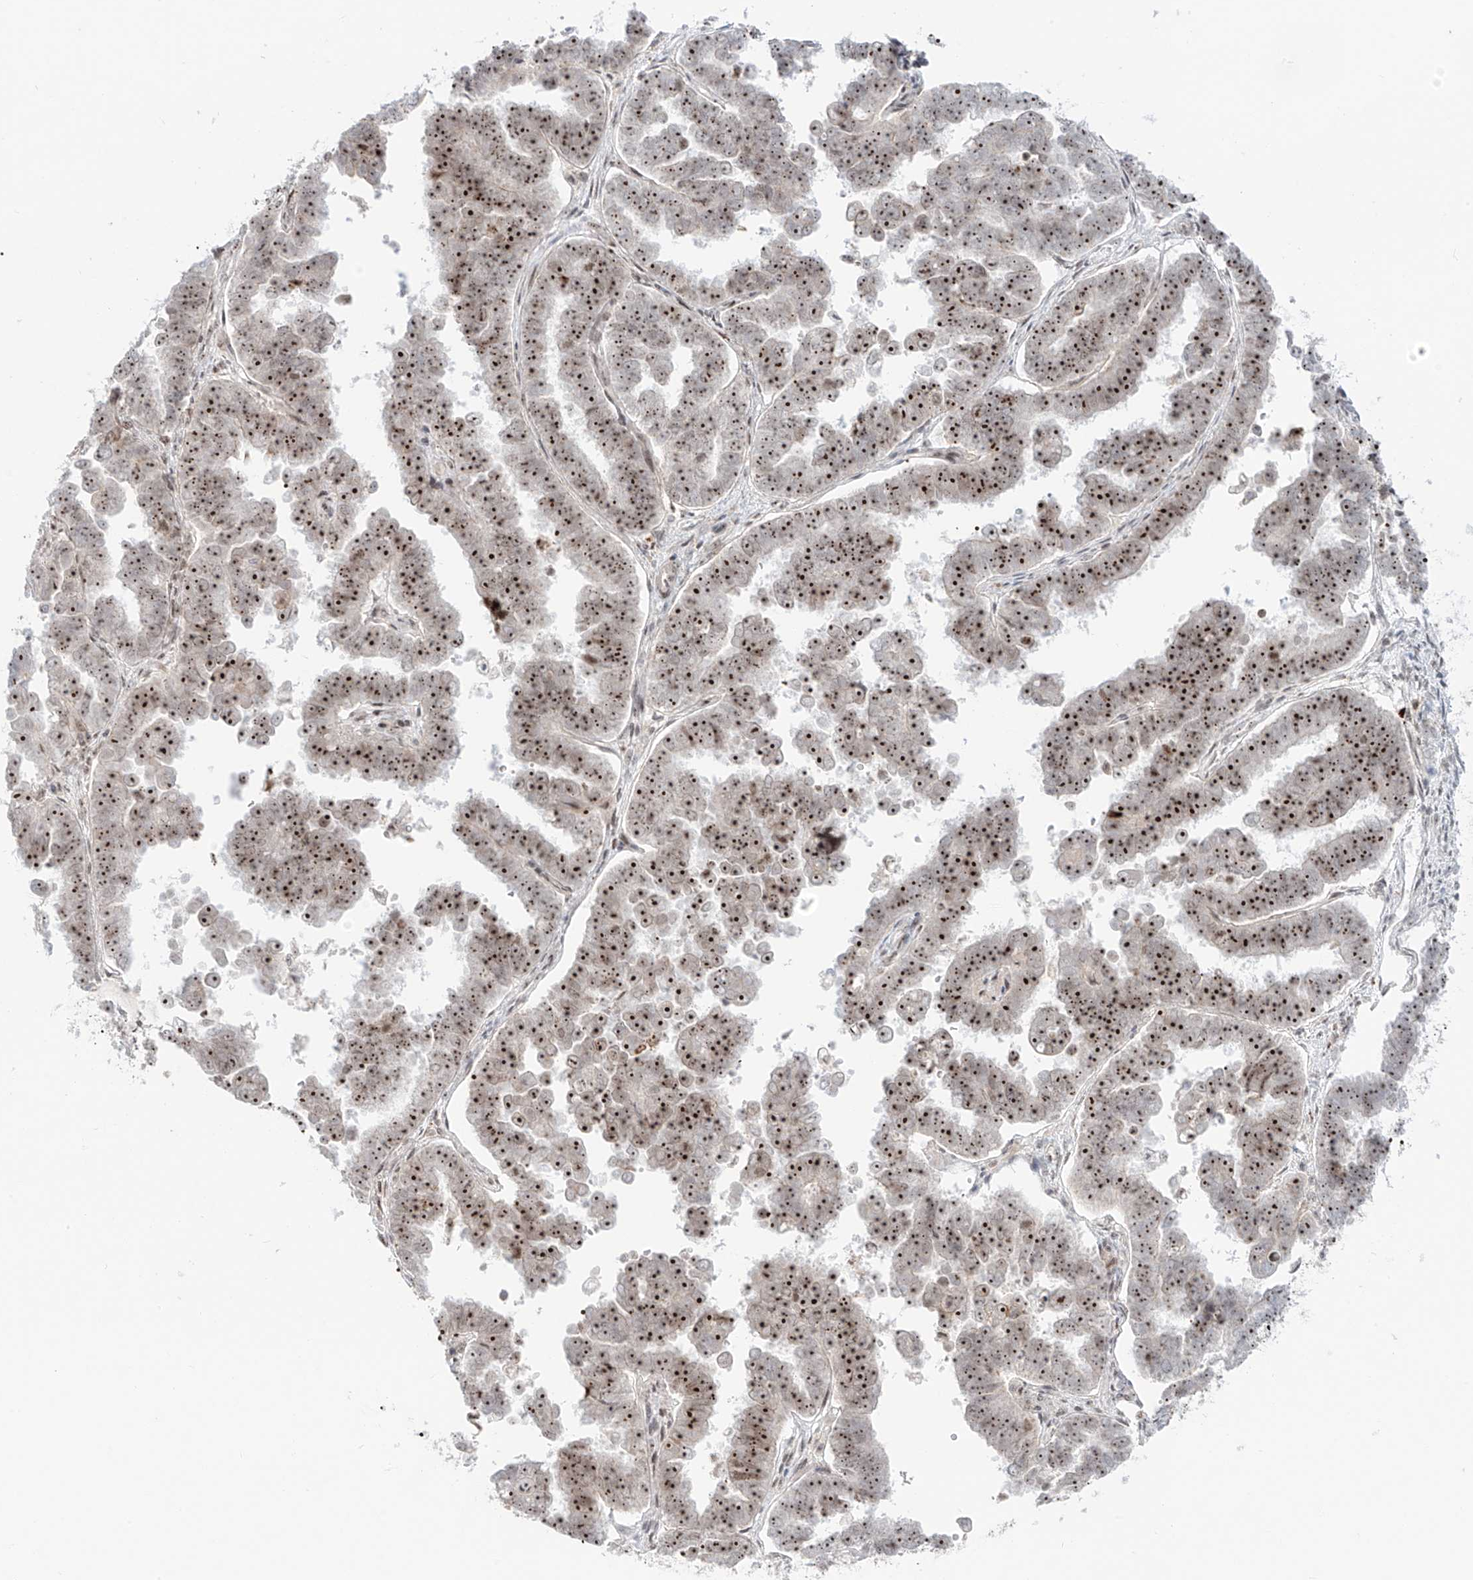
{"staining": {"intensity": "strong", "quantity": ">75%", "location": "nuclear"}, "tissue": "endometrial cancer", "cell_type": "Tumor cells", "image_type": "cancer", "snomed": [{"axis": "morphology", "description": "Adenocarcinoma, NOS"}, {"axis": "topography", "description": "Endometrium"}], "caption": "Immunohistochemical staining of human endometrial adenocarcinoma shows high levels of strong nuclear protein positivity in about >75% of tumor cells.", "gene": "ZNF512", "patient": {"sex": "female", "age": 75}}